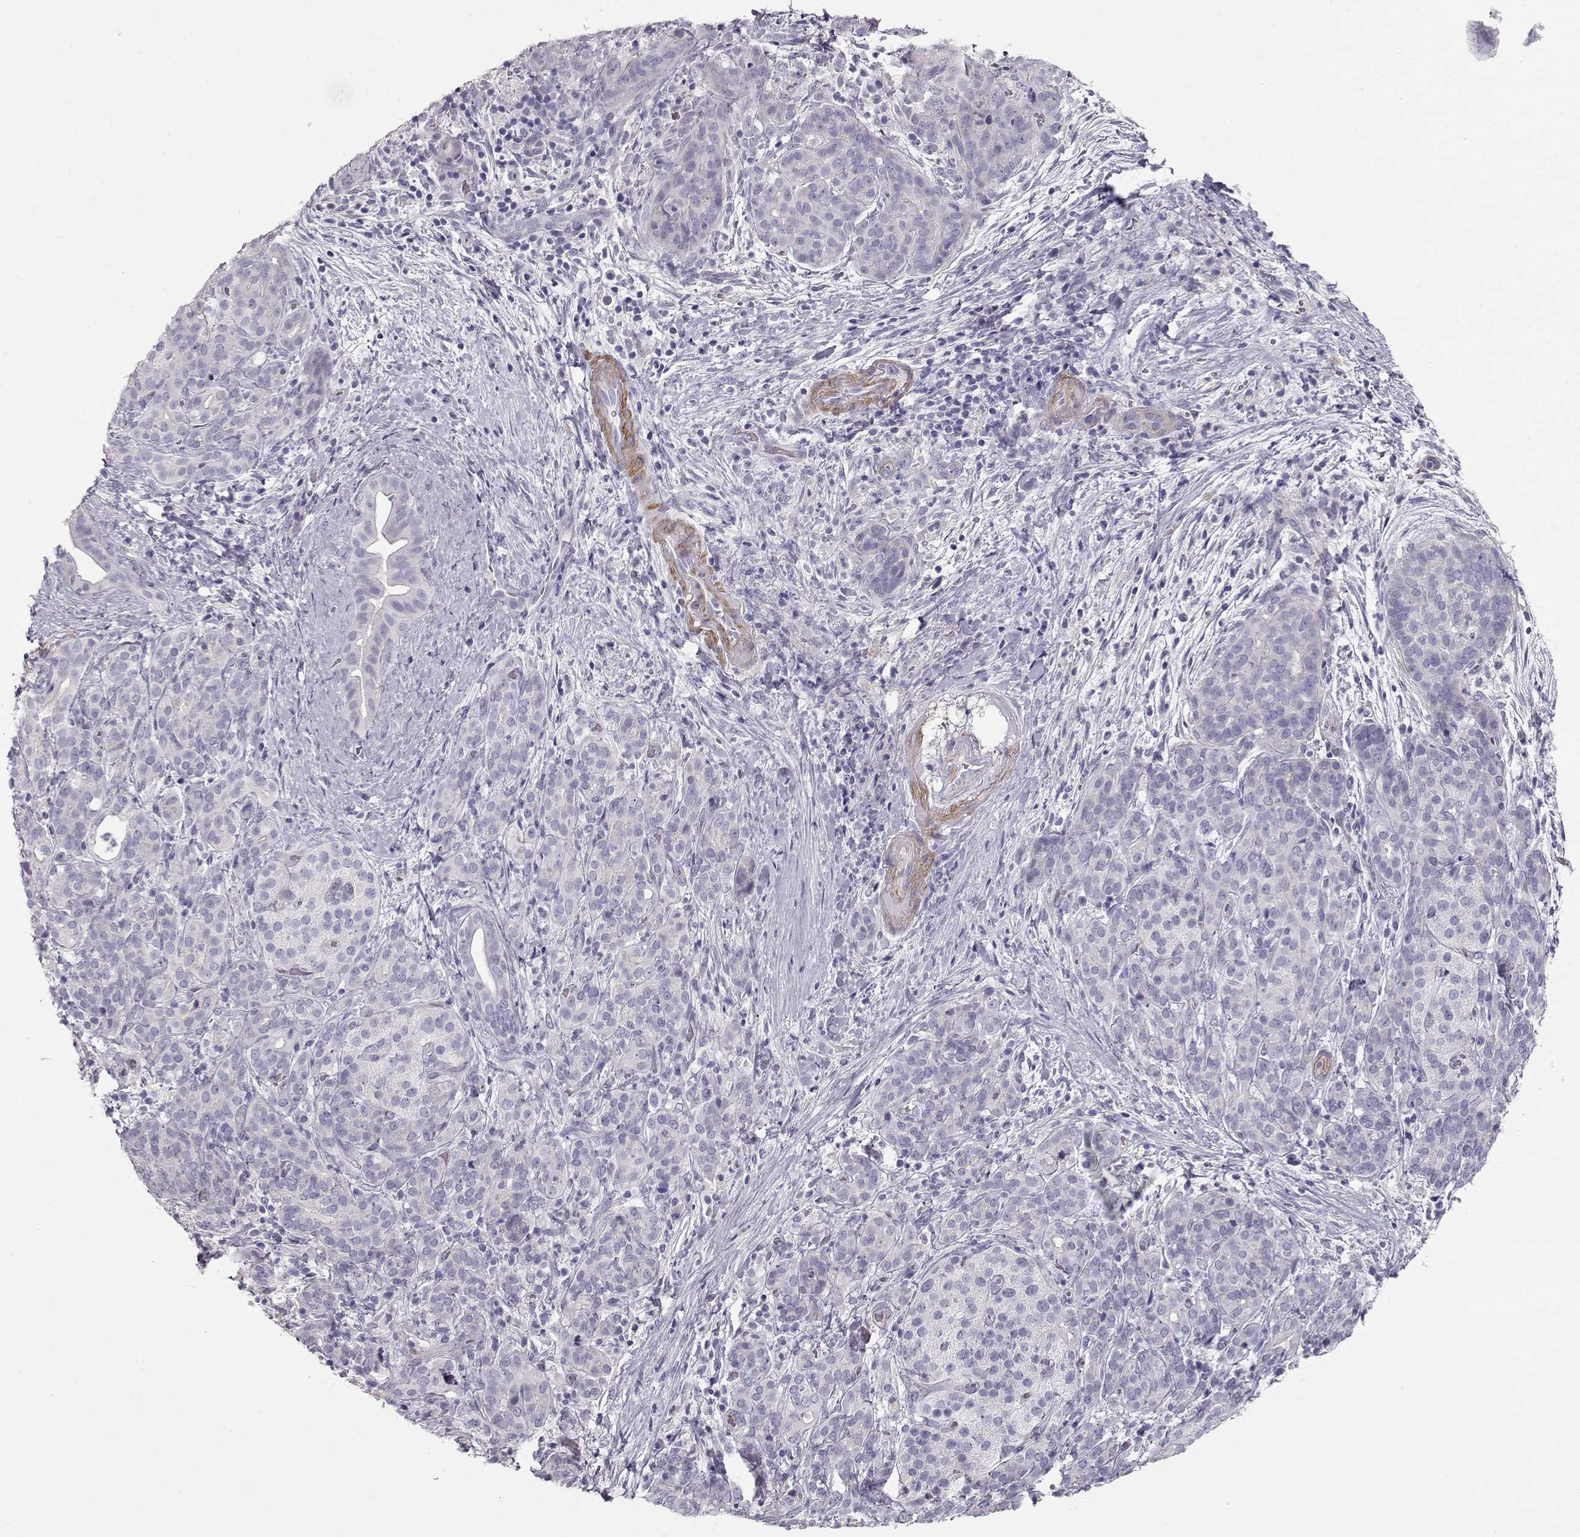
{"staining": {"intensity": "negative", "quantity": "none", "location": "none"}, "tissue": "pancreatic cancer", "cell_type": "Tumor cells", "image_type": "cancer", "snomed": [{"axis": "morphology", "description": "Adenocarcinoma, NOS"}, {"axis": "topography", "description": "Pancreas"}], "caption": "High power microscopy micrograph of an immunohistochemistry micrograph of pancreatic cancer (adenocarcinoma), revealing no significant positivity in tumor cells.", "gene": "SLITRK3", "patient": {"sex": "male", "age": 44}}